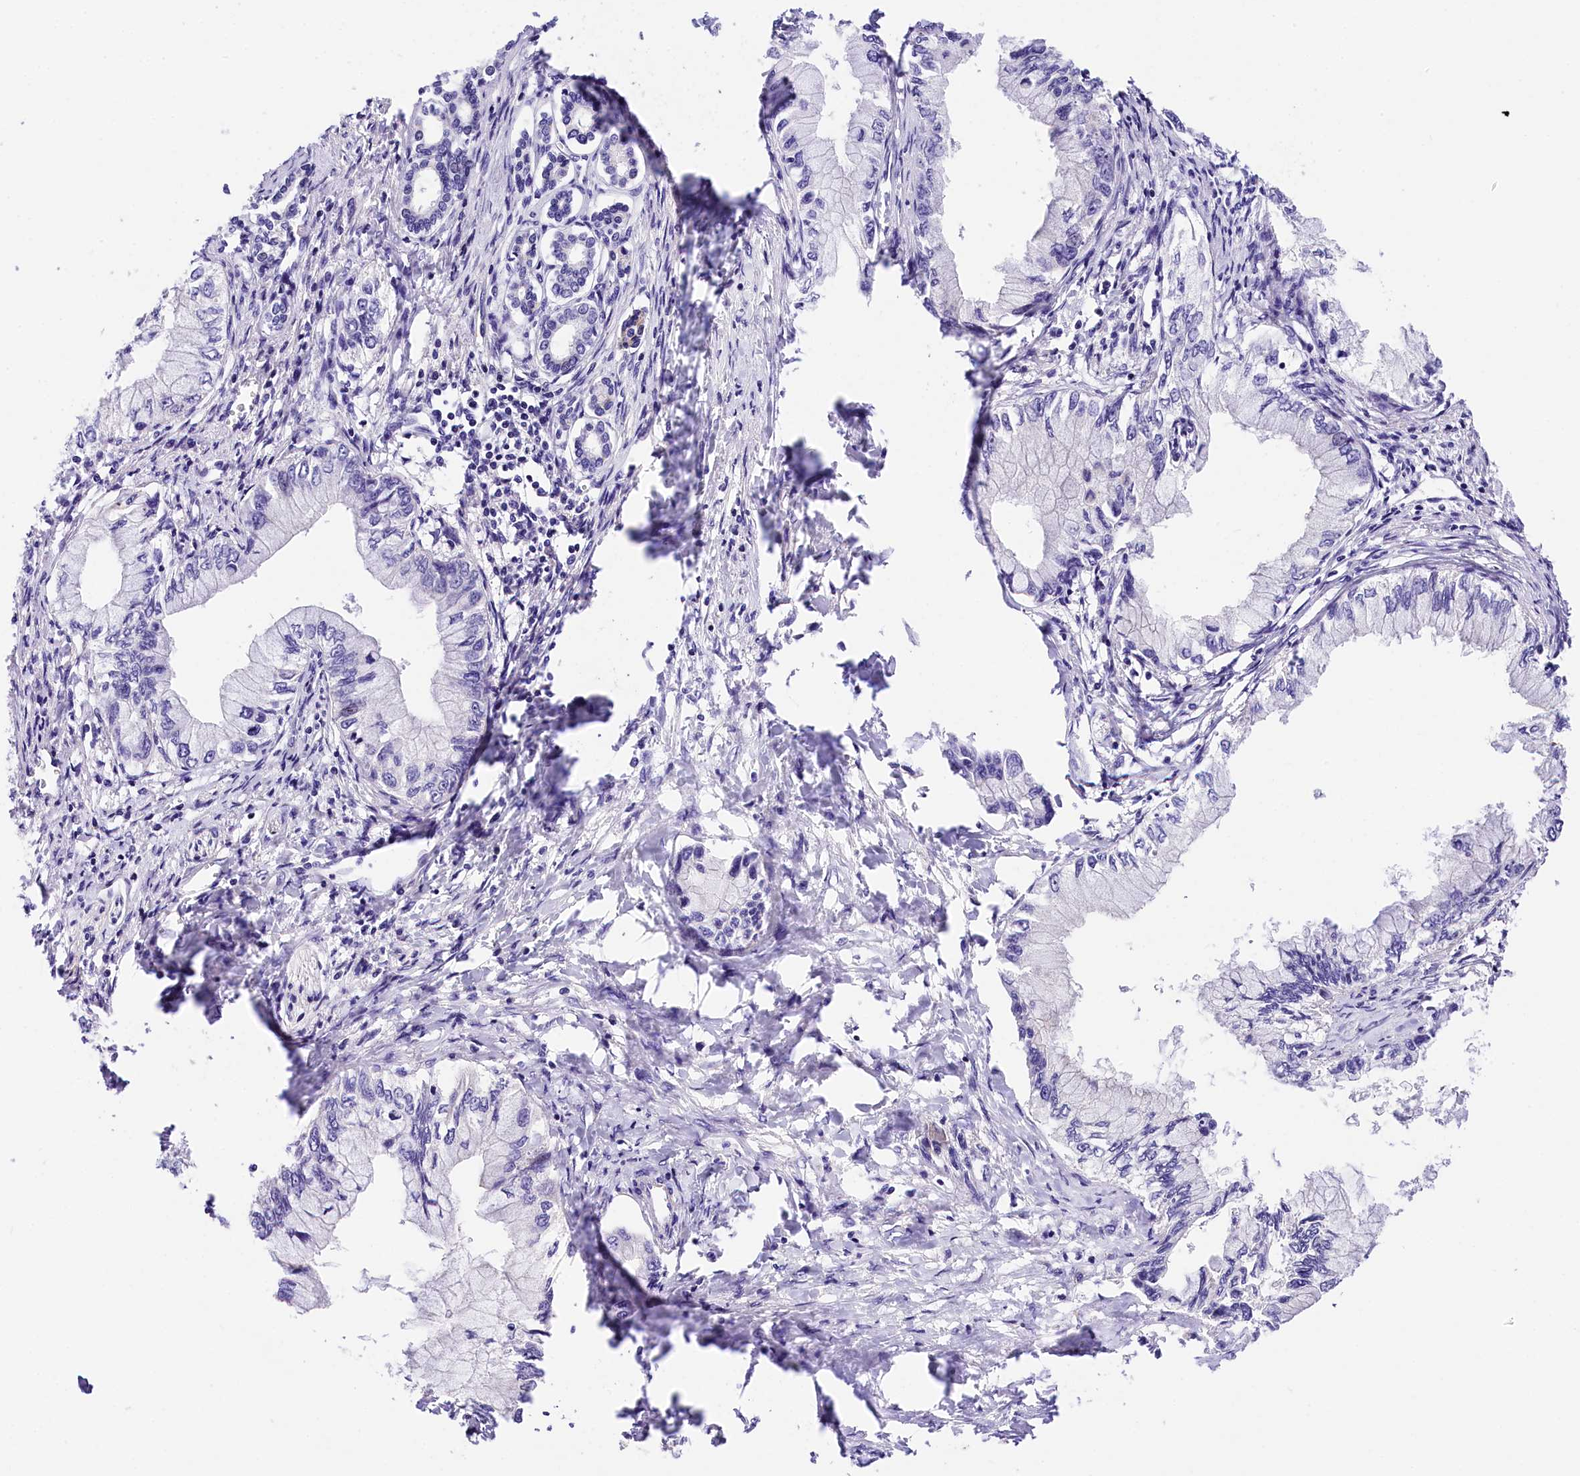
{"staining": {"intensity": "negative", "quantity": "none", "location": "none"}, "tissue": "pancreatic cancer", "cell_type": "Tumor cells", "image_type": "cancer", "snomed": [{"axis": "morphology", "description": "Adenocarcinoma, NOS"}, {"axis": "topography", "description": "Pancreas"}], "caption": "Tumor cells show no significant expression in pancreatic cancer (adenocarcinoma).", "gene": "ARMC6", "patient": {"sex": "male", "age": 48}}